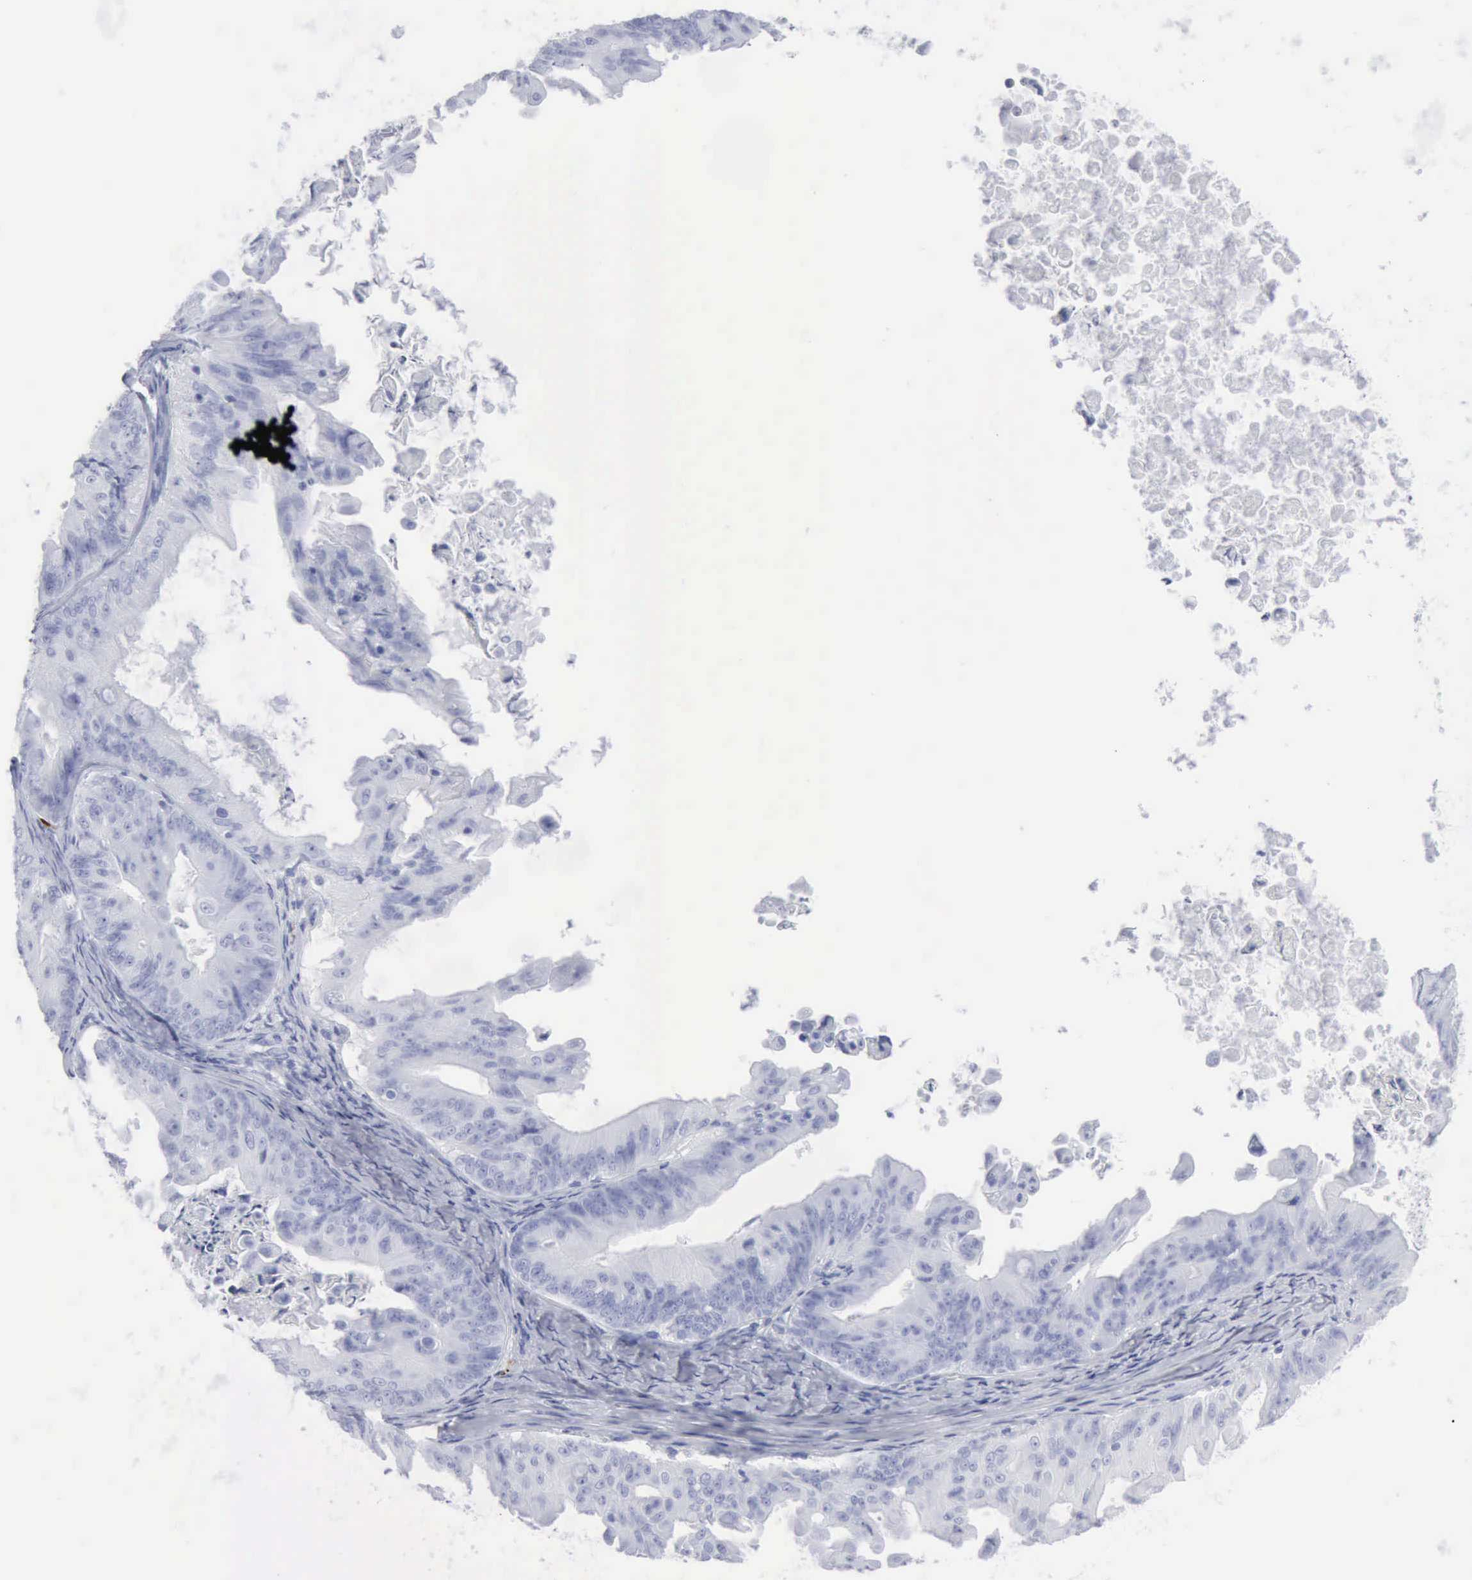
{"staining": {"intensity": "negative", "quantity": "none", "location": "none"}, "tissue": "ovarian cancer", "cell_type": "Tumor cells", "image_type": "cancer", "snomed": [{"axis": "morphology", "description": "Cystadenocarcinoma, mucinous, NOS"}, {"axis": "topography", "description": "Ovary"}], "caption": "Immunohistochemistry (IHC) photomicrograph of neoplastic tissue: ovarian cancer (mucinous cystadenocarcinoma) stained with DAB displays no significant protein expression in tumor cells.", "gene": "CMA1", "patient": {"sex": "female", "age": 37}}